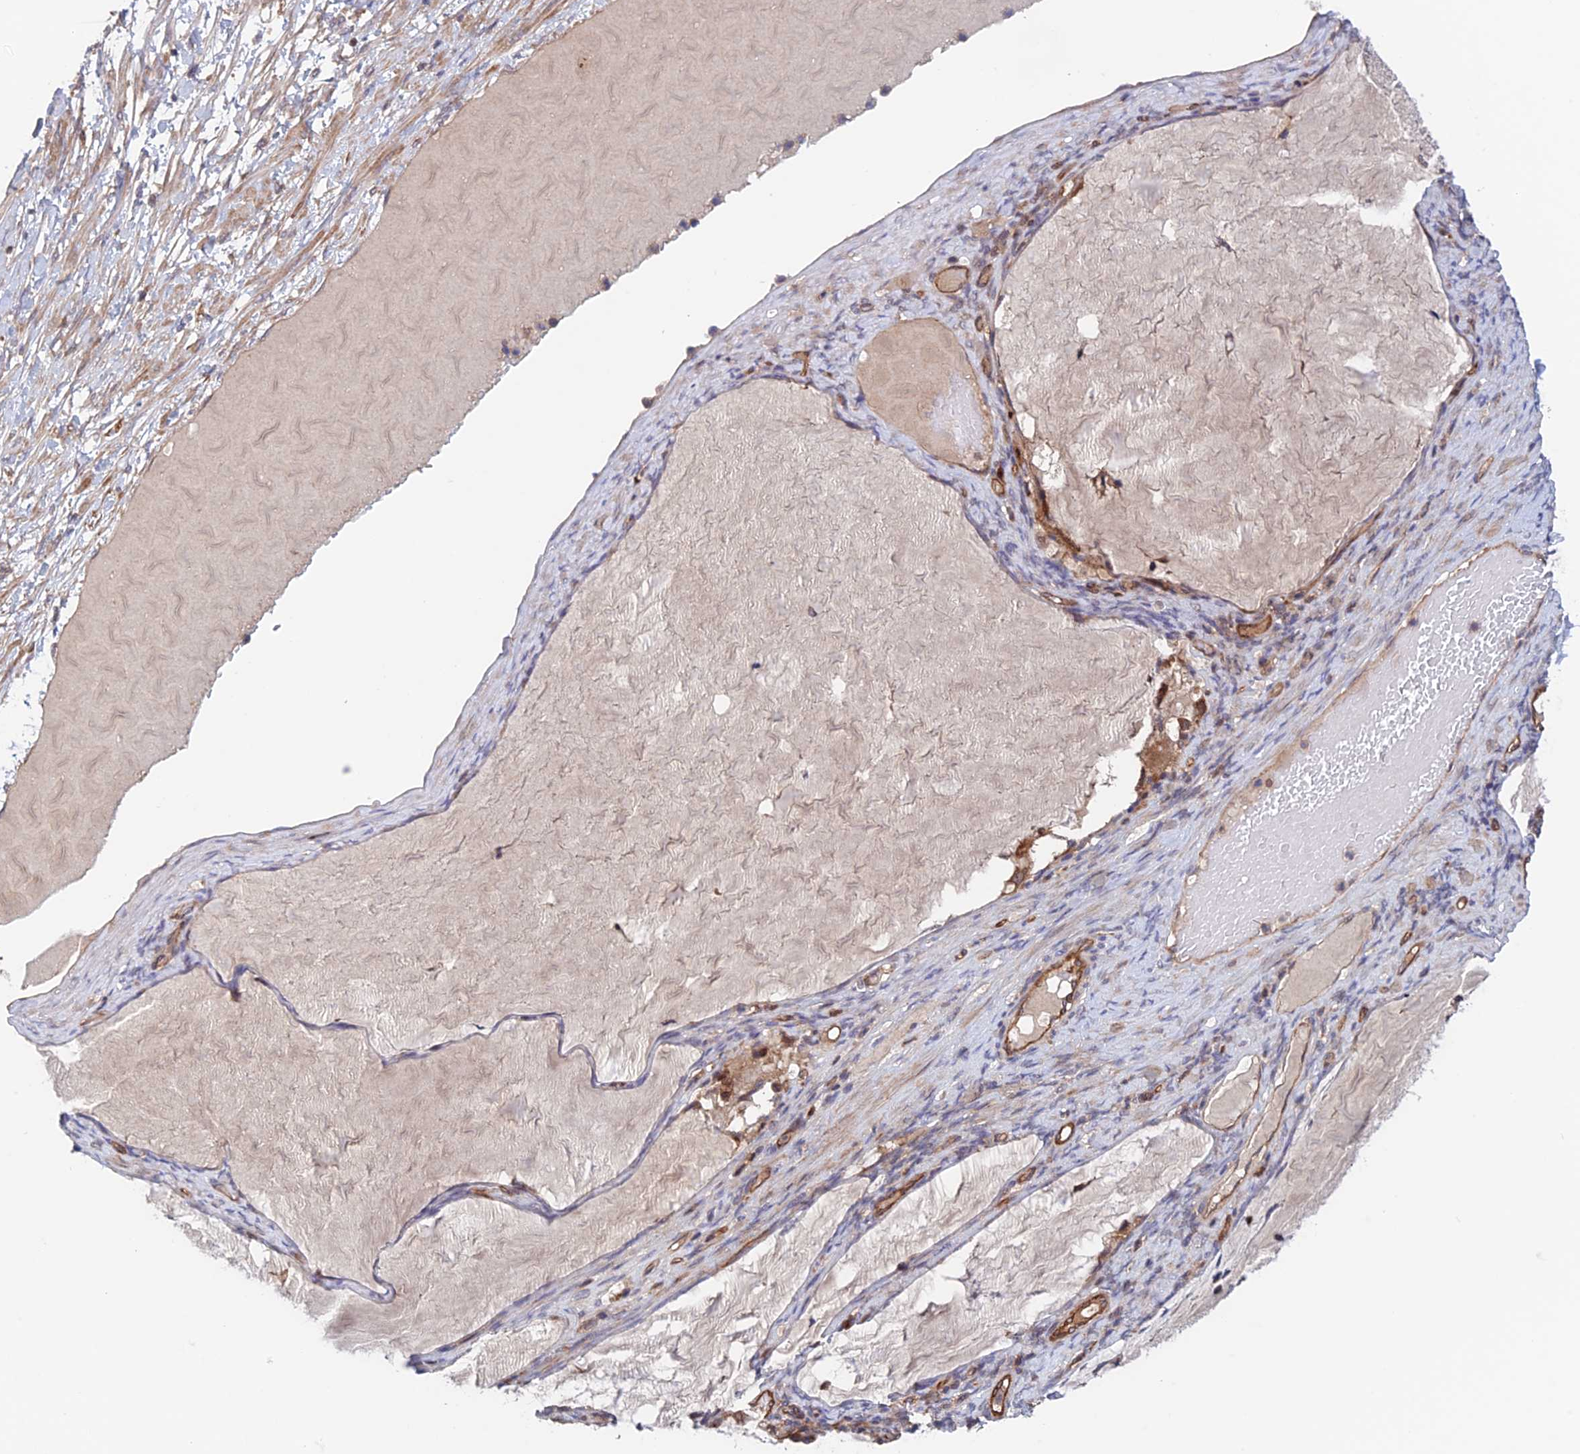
{"staining": {"intensity": "moderate", "quantity": ">75%", "location": "cytoplasmic/membranous"}, "tissue": "ovarian cancer", "cell_type": "Tumor cells", "image_type": "cancer", "snomed": [{"axis": "morphology", "description": "Cystadenocarcinoma, mucinous, NOS"}, {"axis": "topography", "description": "Ovary"}], "caption": "This photomicrograph exhibits immunohistochemistry staining of ovarian mucinous cystadenocarcinoma, with medium moderate cytoplasmic/membranous staining in about >75% of tumor cells.", "gene": "NUDT16L1", "patient": {"sex": "female", "age": 61}}